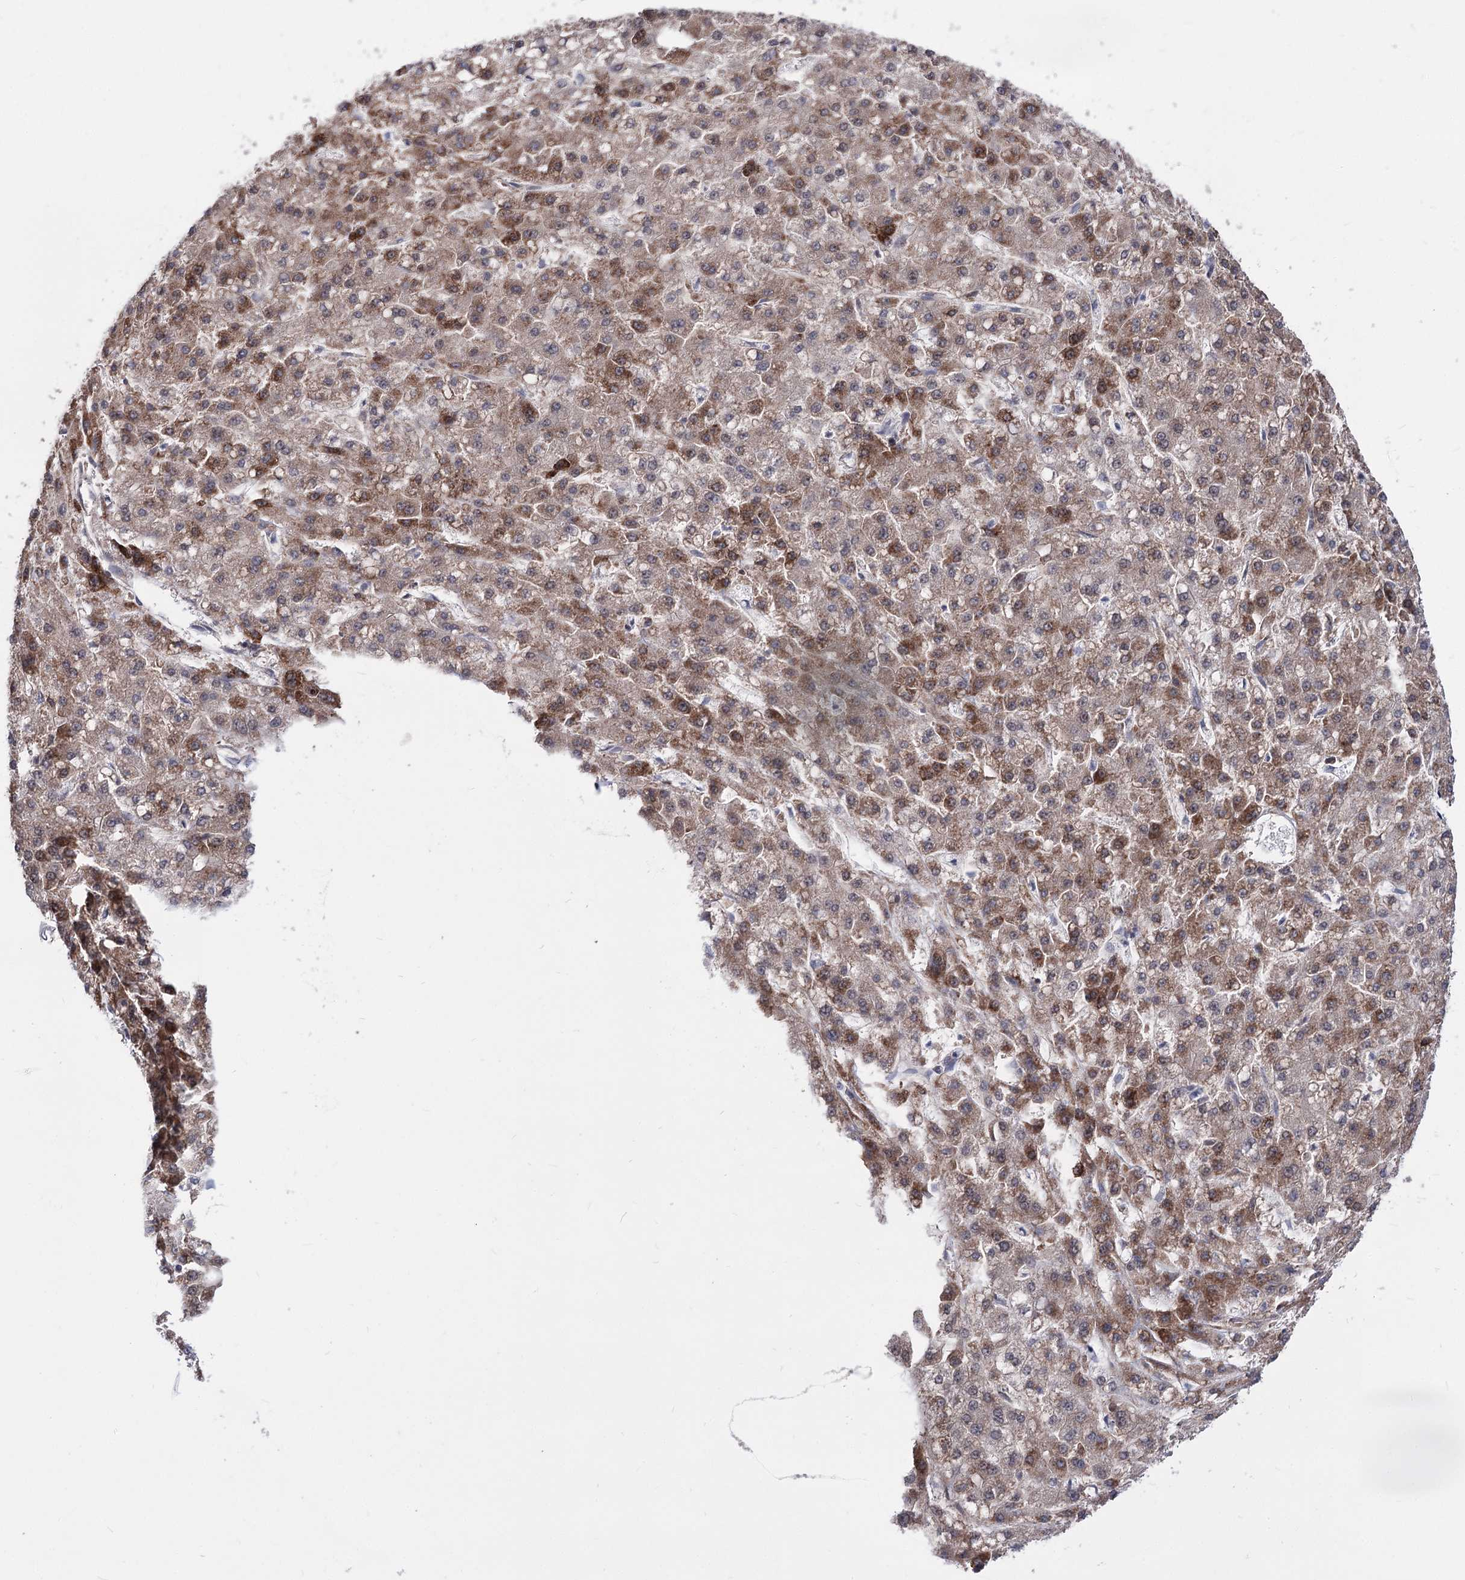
{"staining": {"intensity": "moderate", "quantity": ">75%", "location": "cytoplasmic/membranous"}, "tissue": "liver cancer", "cell_type": "Tumor cells", "image_type": "cancer", "snomed": [{"axis": "morphology", "description": "Carcinoma, Hepatocellular, NOS"}, {"axis": "topography", "description": "Liver"}], "caption": "An immunohistochemistry histopathology image of tumor tissue is shown. Protein staining in brown labels moderate cytoplasmic/membranous positivity in liver cancer within tumor cells. (IHC, brightfield microscopy, high magnification).", "gene": "PPRC1", "patient": {"sex": "male", "age": 67}}